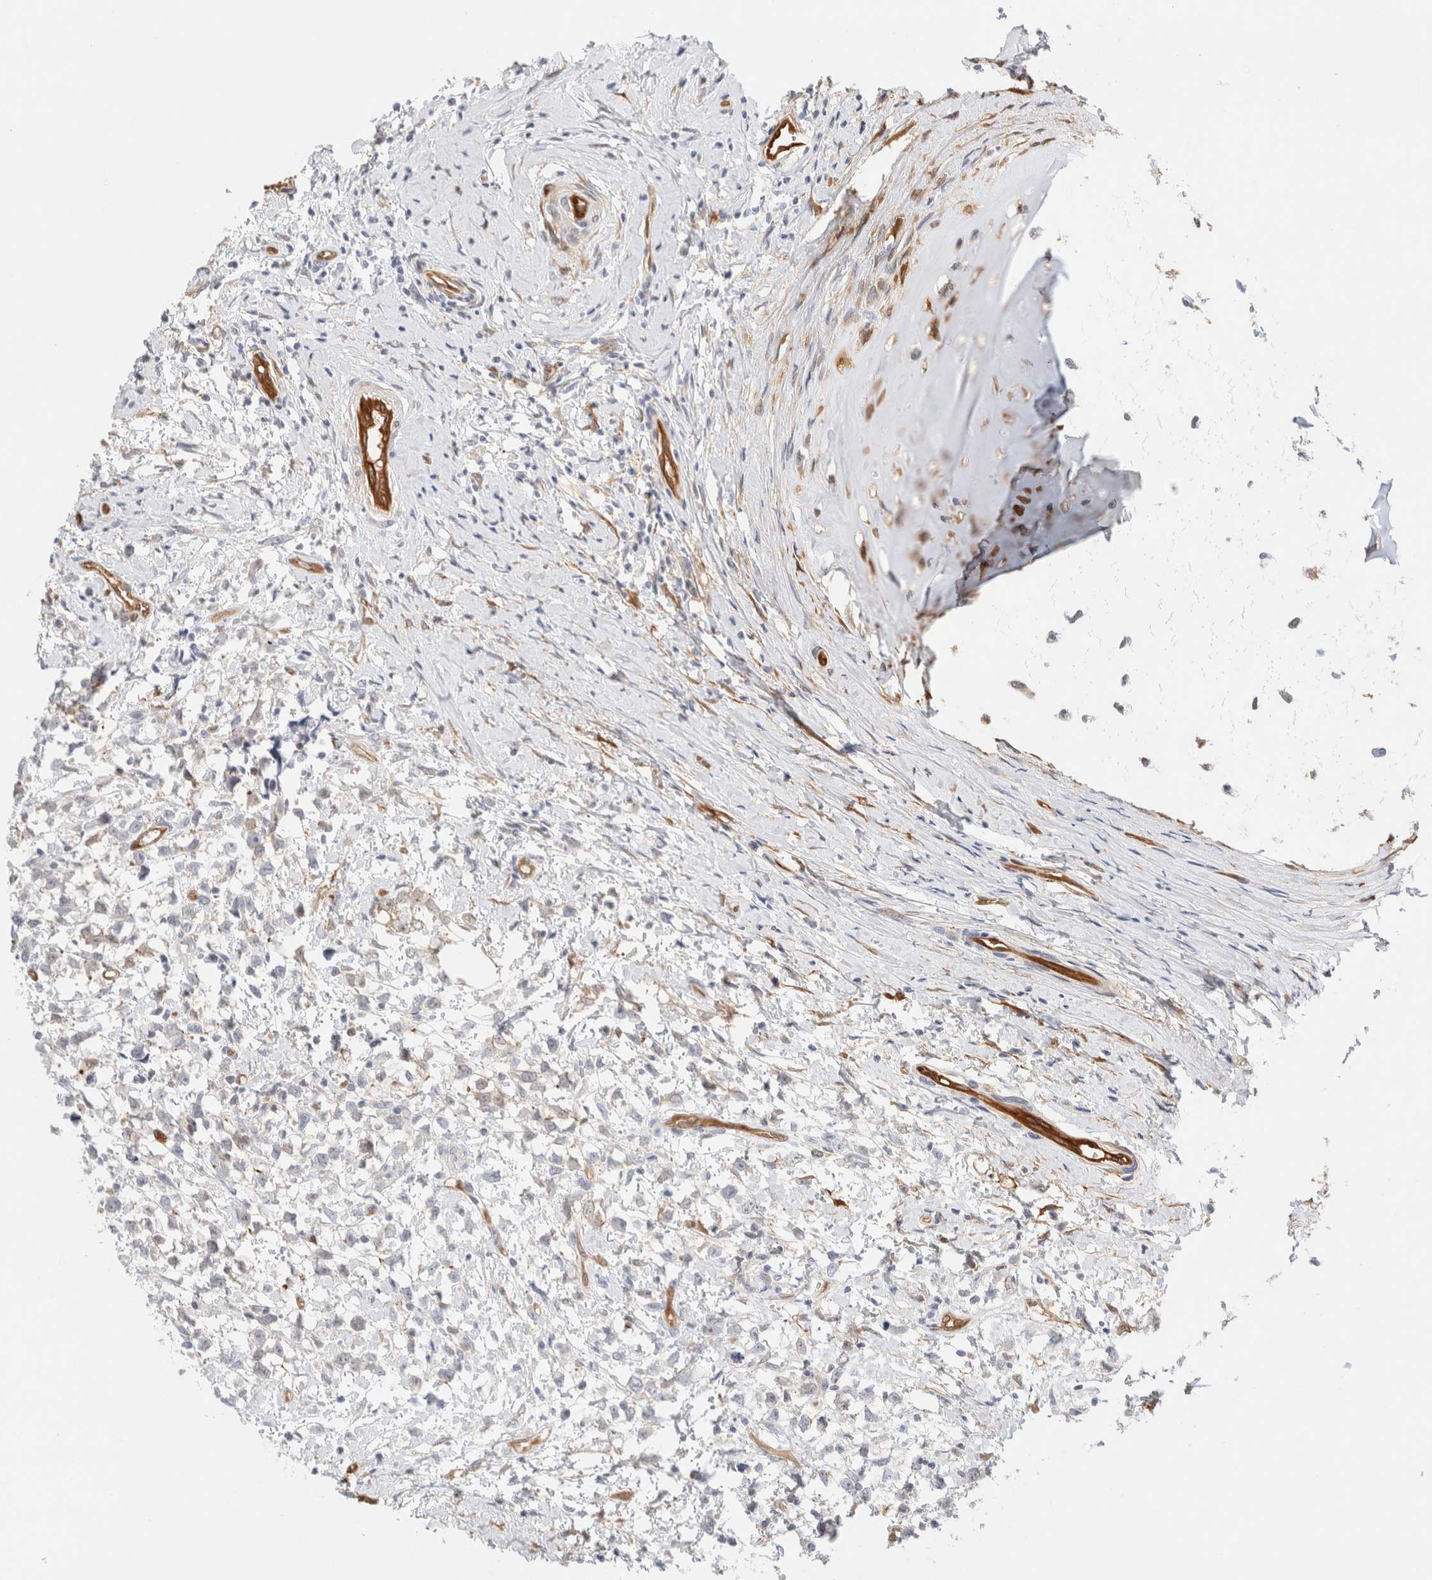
{"staining": {"intensity": "negative", "quantity": "none", "location": "none"}, "tissue": "testis cancer", "cell_type": "Tumor cells", "image_type": "cancer", "snomed": [{"axis": "morphology", "description": "Seminoma, NOS"}, {"axis": "morphology", "description": "Carcinoma, Embryonal, NOS"}, {"axis": "topography", "description": "Testis"}], "caption": "An immunohistochemistry (IHC) image of testis cancer (embryonal carcinoma) is shown. There is no staining in tumor cells of testis cancer (embryonal carcinoma).", "gene": "LMCD1", "patient": {"sex": "male", "age": 51}}